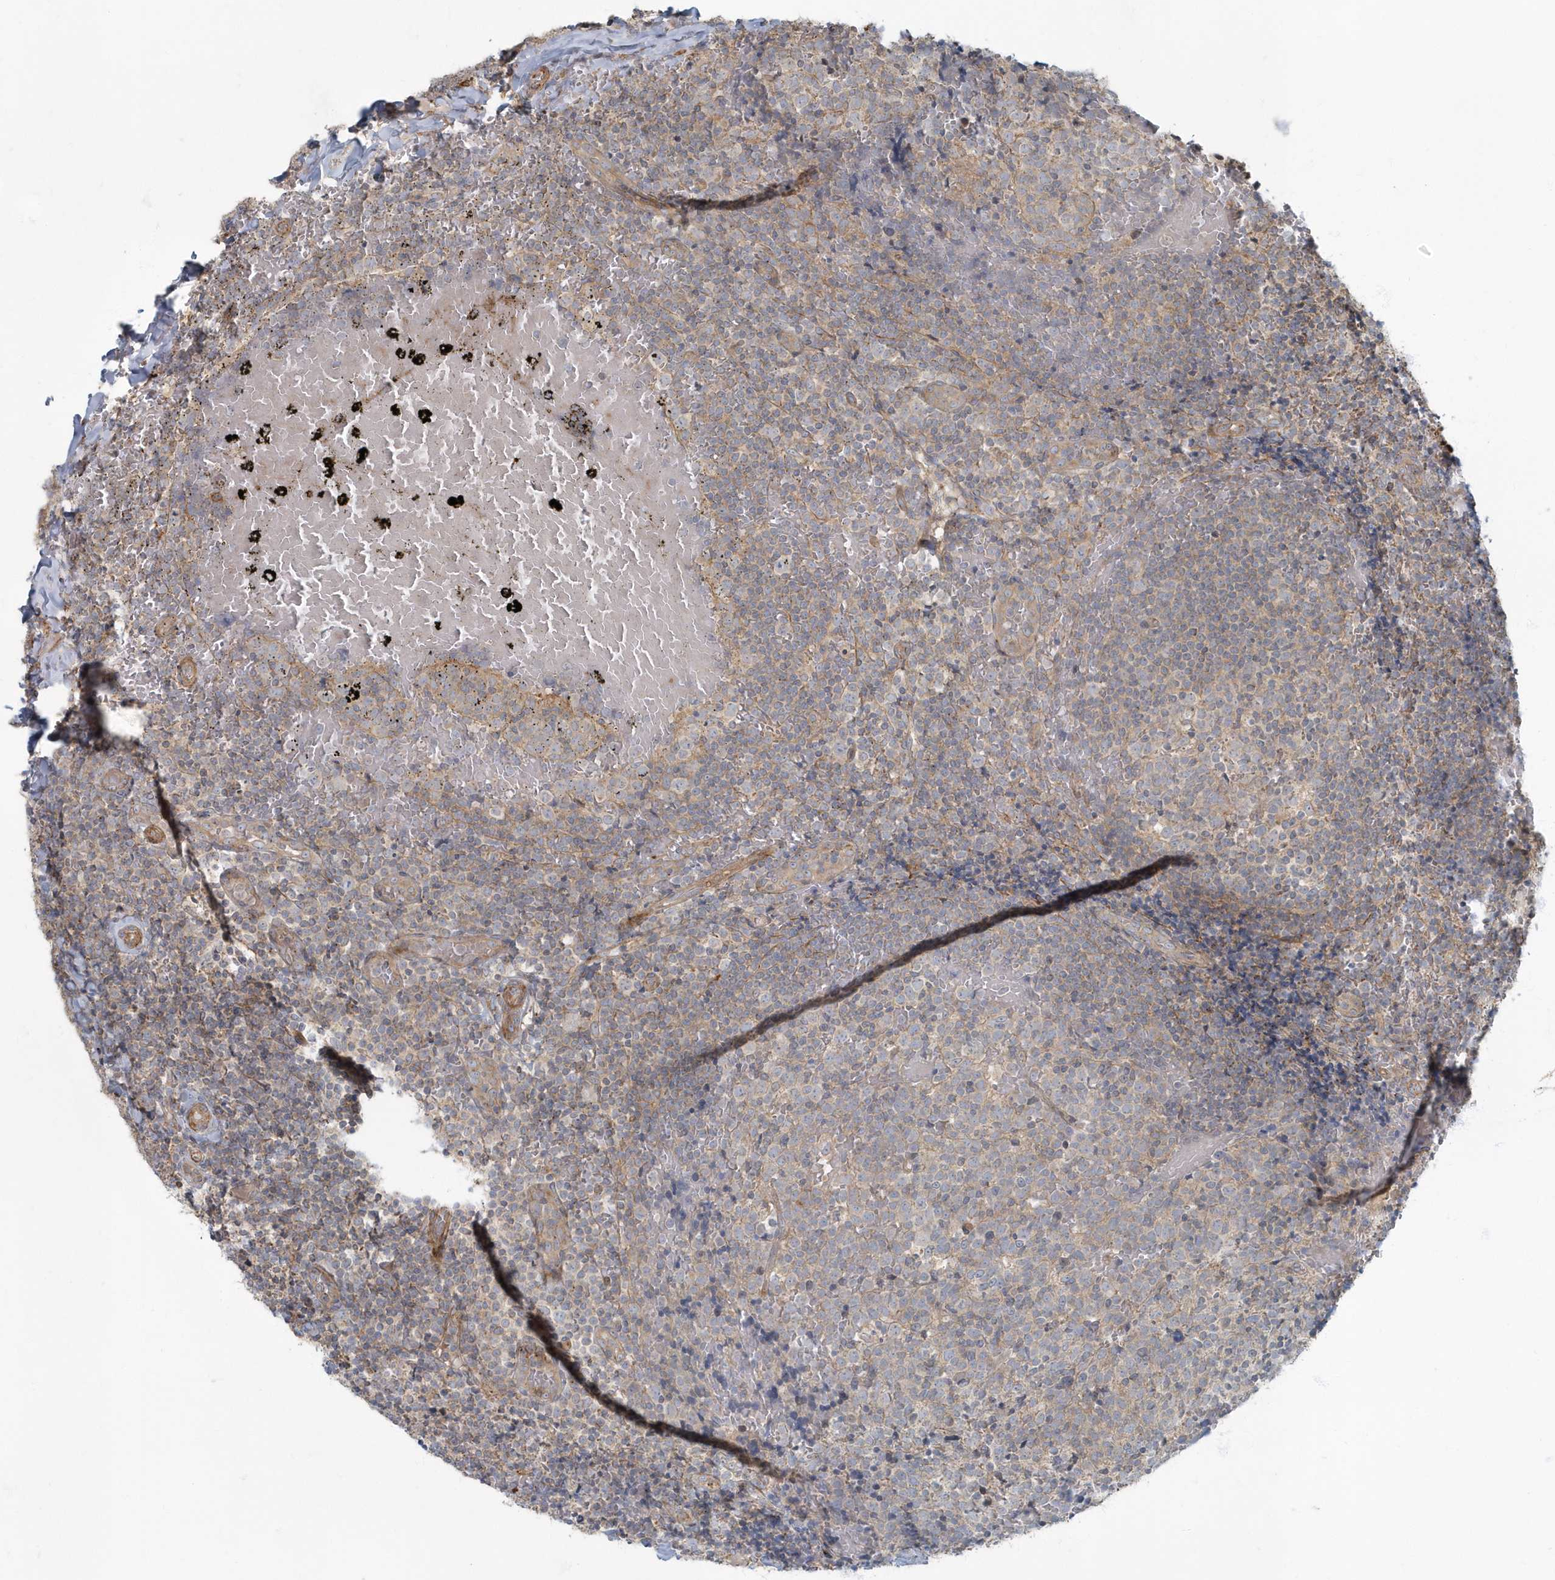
{"staining": {"intensity": "weak", "quantity": "<25%", "location": "cytoplasmic/membranous"}, "tissue": "tonsil", "cell_type": "Germinal center cells", "image_type": "normal", "snomed": [{"axis": "morphology", "description": "Normal tissue, NOS"}, {"axis": "topography", "description": "Tonsil"}], "caption": "Immunohistochemical staining of benign tonsil reveals no significant expression in germinal center cells. The staining is performed using DAB brown chromogen with nuclei counter-stained in using hematoxylin.", "gene": "ARHGEF38", "patient": {"sex": "female", "age": 19}}